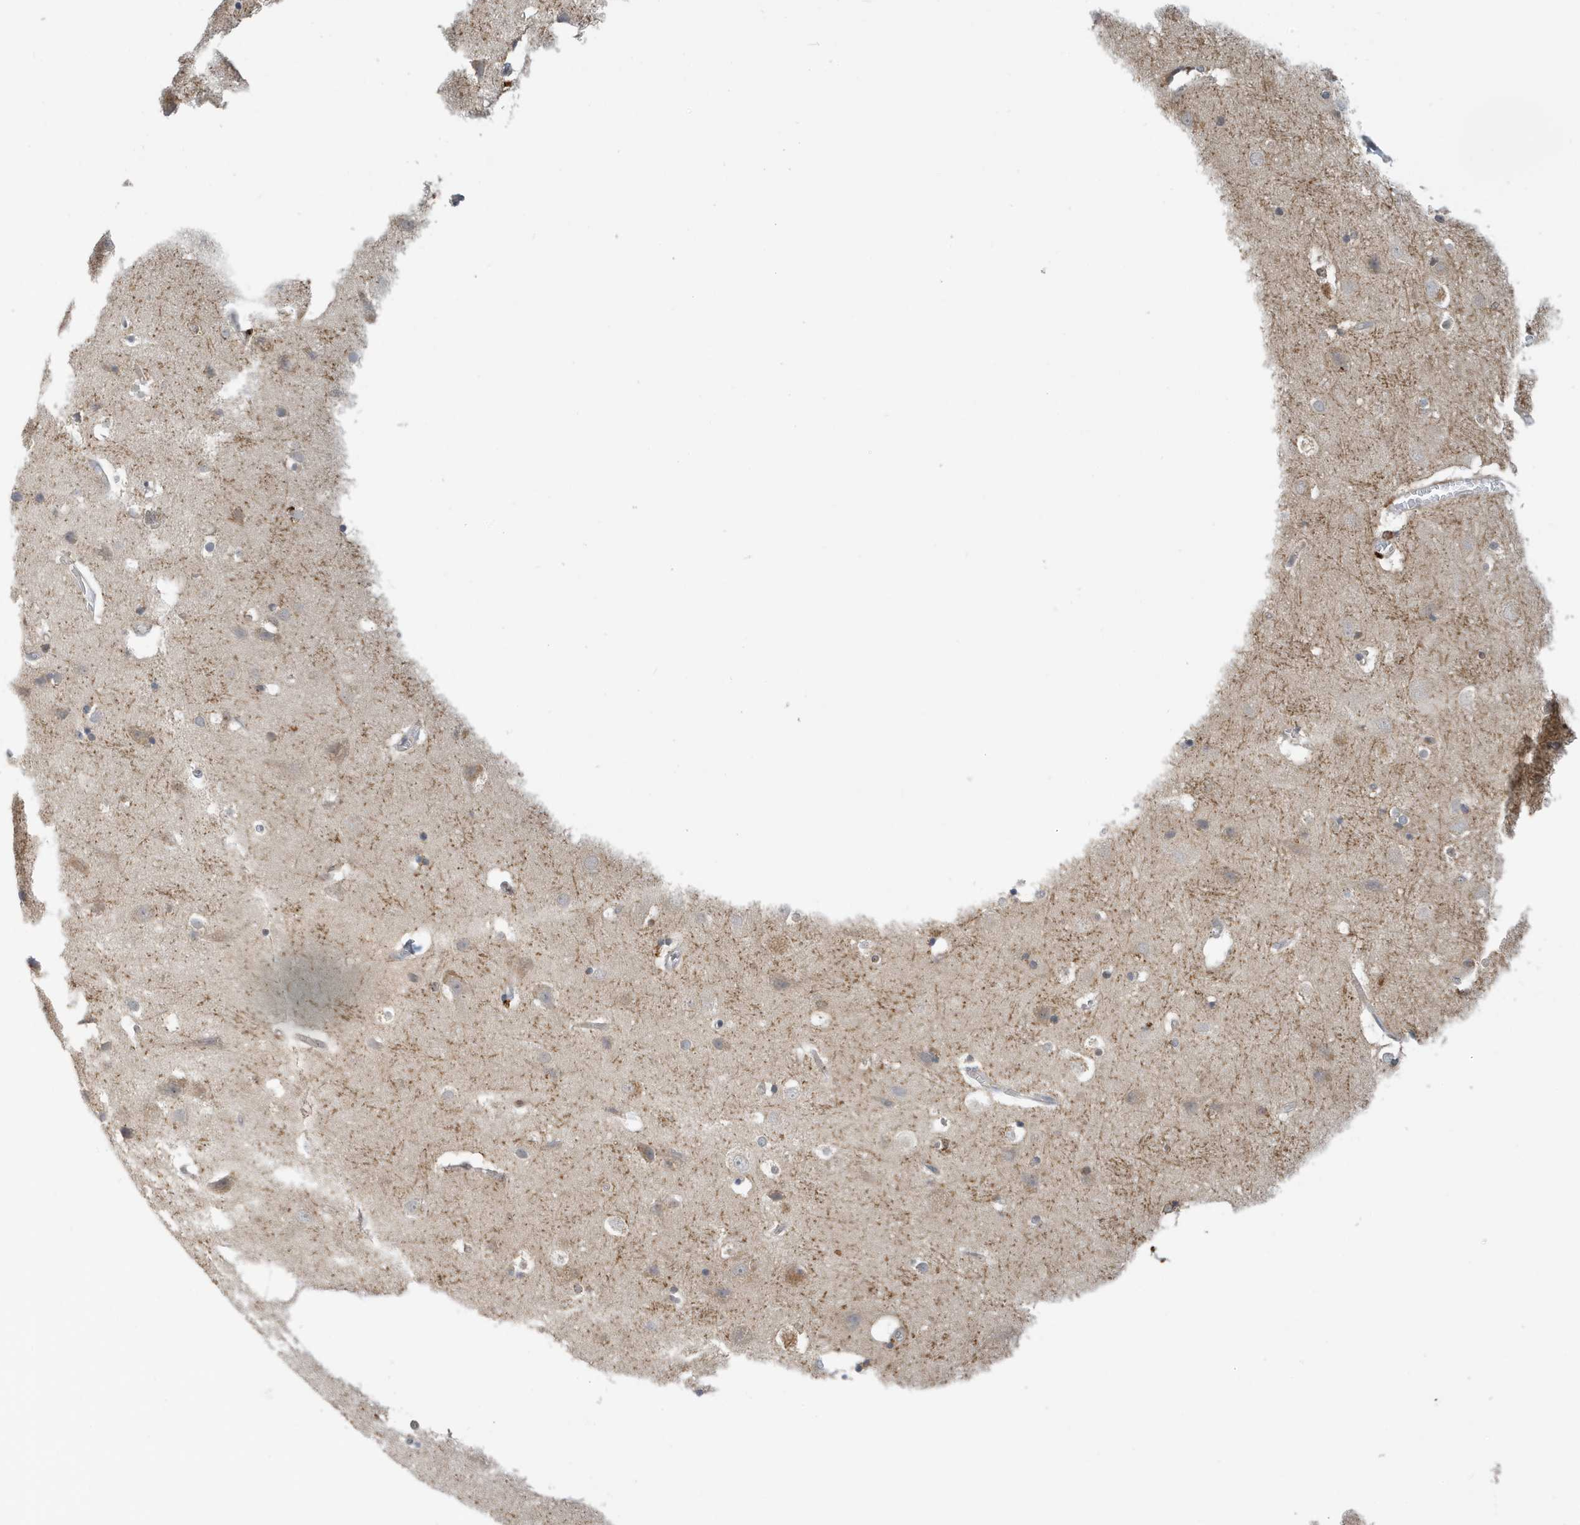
{"staining": {"intensity": "negative", "quantity": "none", "location": "none"}, "tissue": "cerebral cortex", "cell_type": "Endothelial cells", "image_type": "normal", "snomed": [{"axis": "morphology", "description": "Normal tissue, NOS"}, {"axis": "topography", "description": "Cerebral cortex"}], "caption": "Immunohistochemistry (IHC) image of benign cerebral cortex: cerebral cortex stained with DAB (3,3'-diaminobenzidine) shows no significant protein expression in endothelial cells. The staining is performed using DAB (3,3'-diaminobenzidine) brown chromogen with nuclei counter-stained in using hematoxylin.", "gene": "NSUN3", "patient": {"sex": "male", "age": 54}}